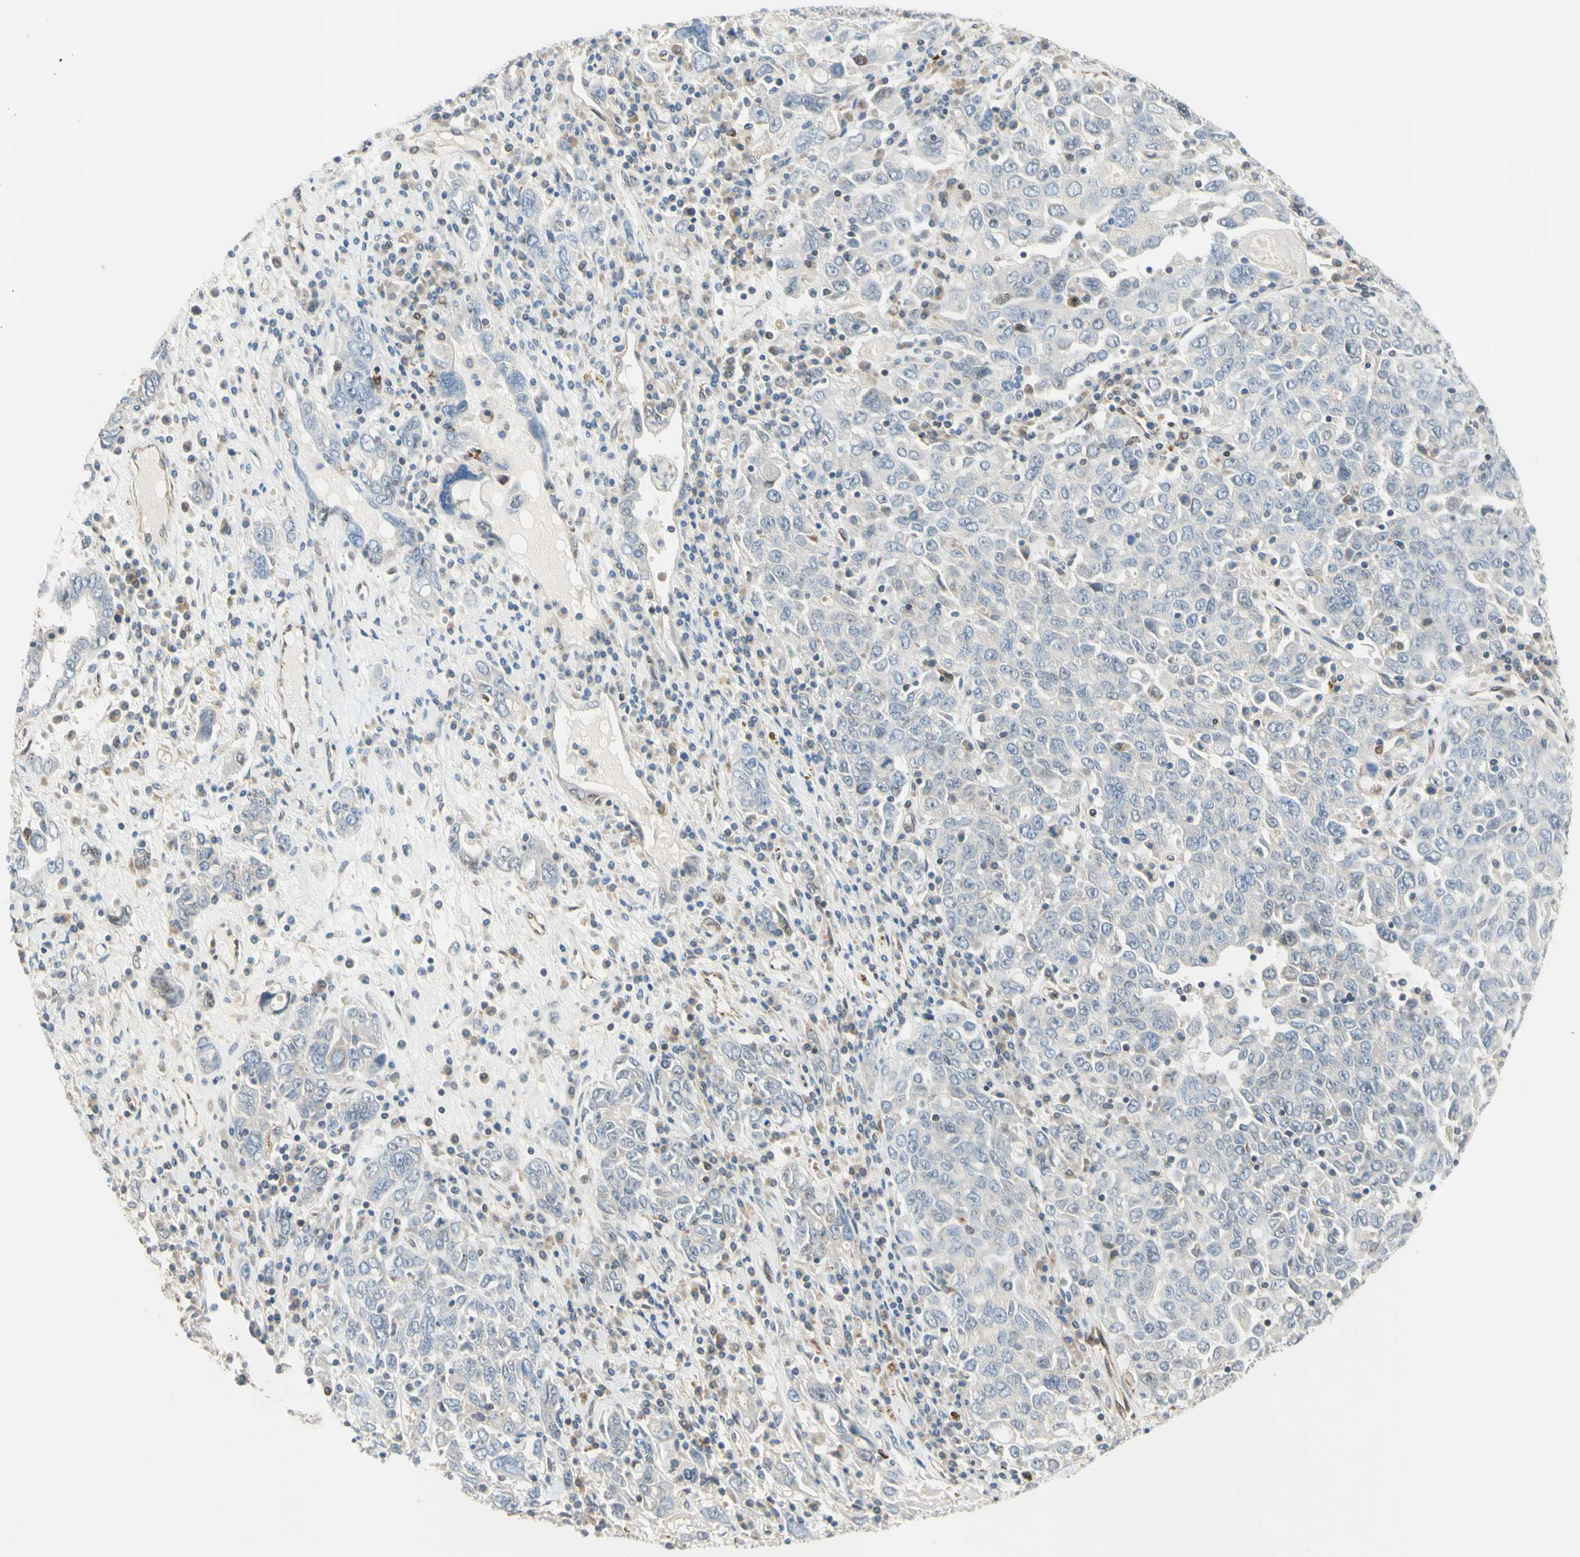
{"staining": {"intensity": "weak", "quantity": ">75%", "location": "cytoplasmic/membranous"}, "tissue": "ovarian cancer", "cell_type": "Tumor cells", "image_type": "cancer", "snomed": [{"axis": "morphology", "description": "Carcinoma, endometroid"}, {"axis": "topography", "description": "Ovary"}], "caption": "The micrograph shows staining of ovarian endometroid carcinoma, revealing weak cytoplasmic/membranous protein positivity (brown color) within tumor cells.", "gene": "TRAF2", "patient": {"sex": "female", "age": 62}}